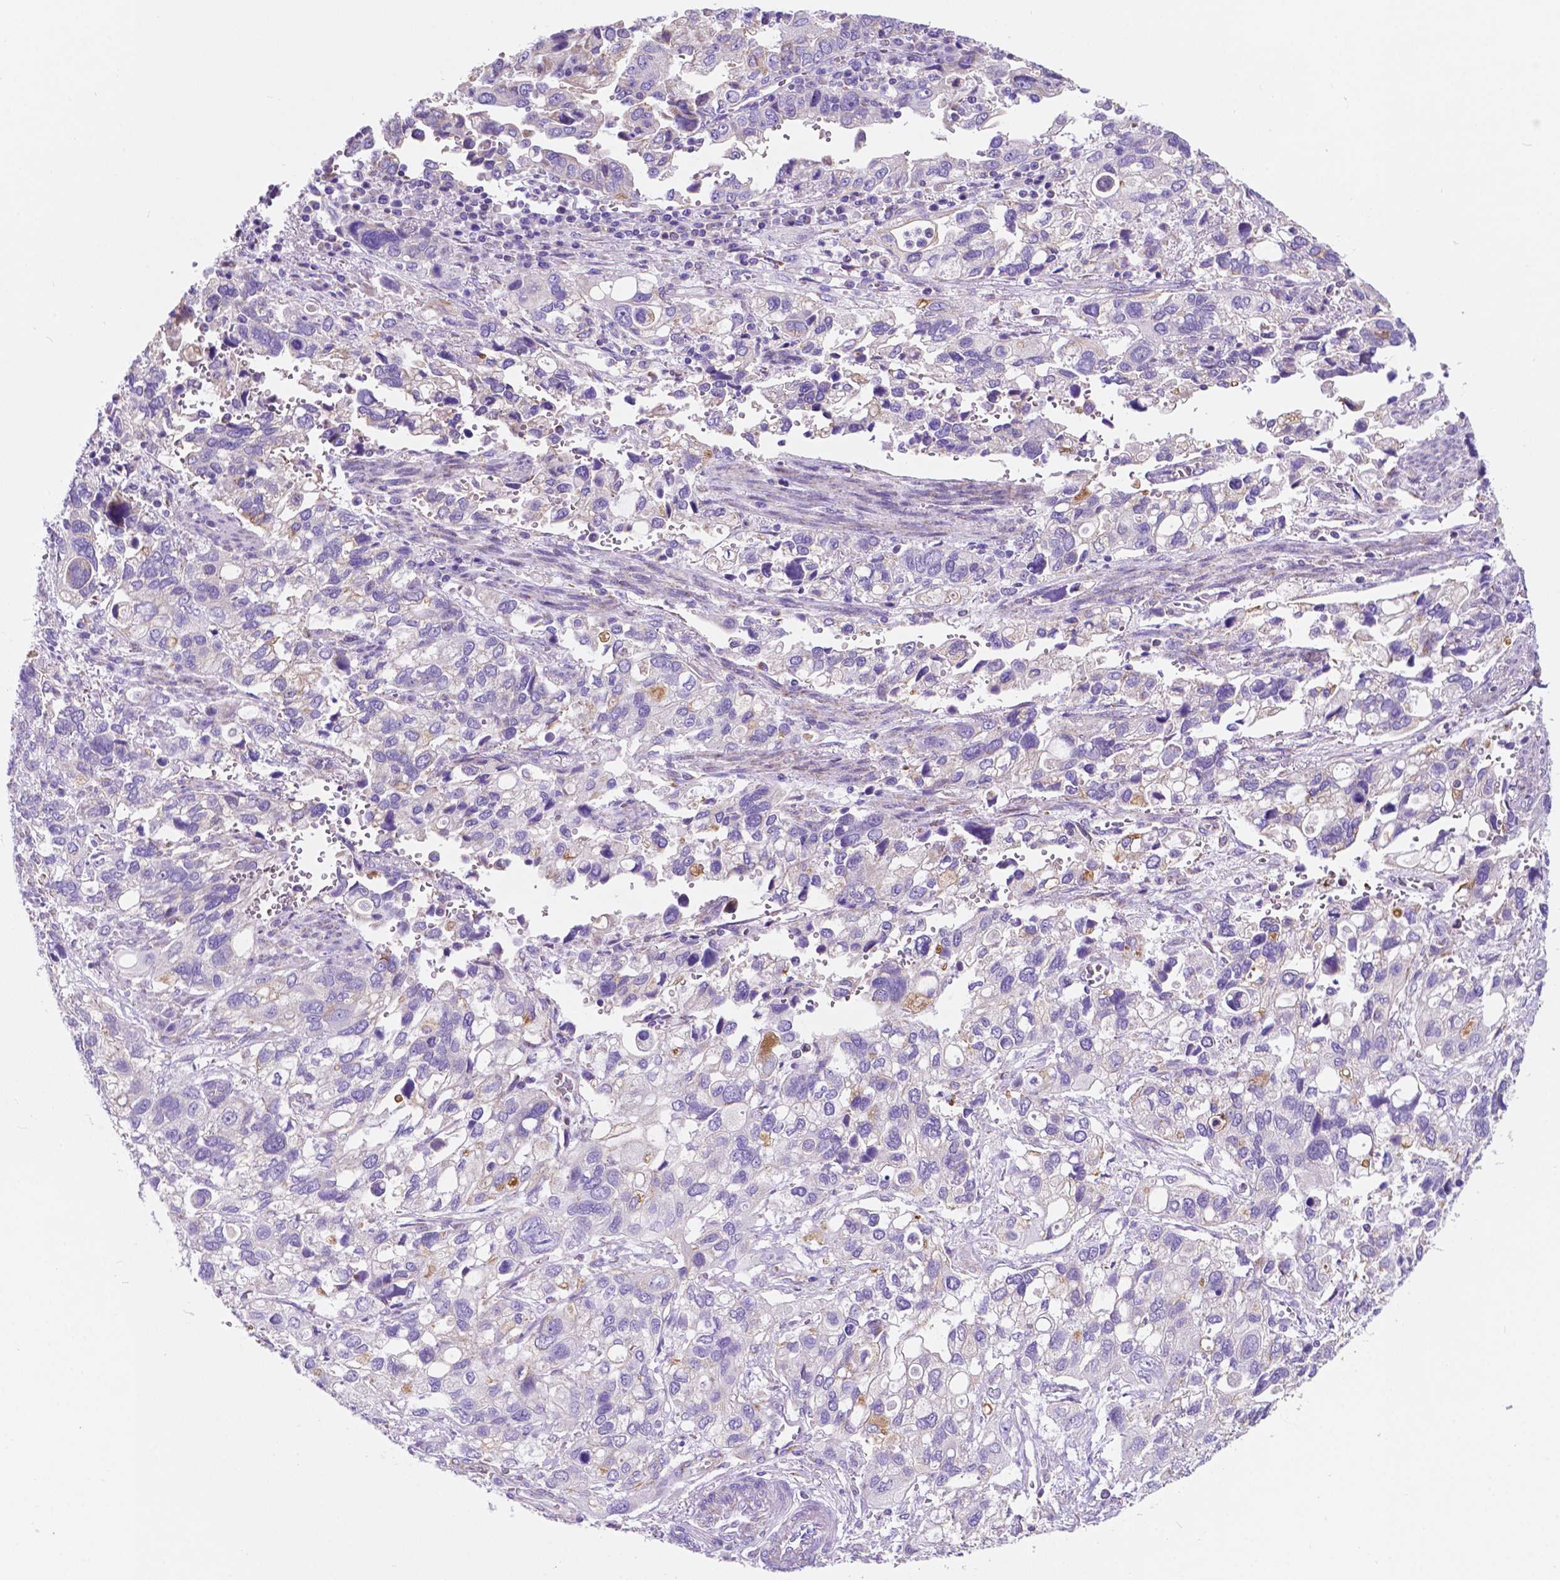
{"staining": {"intensity": "negative", "quantity": "none", "location": "none"}, "tissue": "stomach cancer", "cell_type": "Tumor cells", "image_type": "cancer", "snomed": [{"axis": "morphology", "description": "Adenocarcinoma, NOS"}, {"axis": "topography", "description": "Stomach, upper"}], "caption": "The image exhibits no significant staining in tumor cells of stomach cancer (adenocarcinoma).", "gene": "TRPV5", "patient": {"sex": "female", "age": 81}}